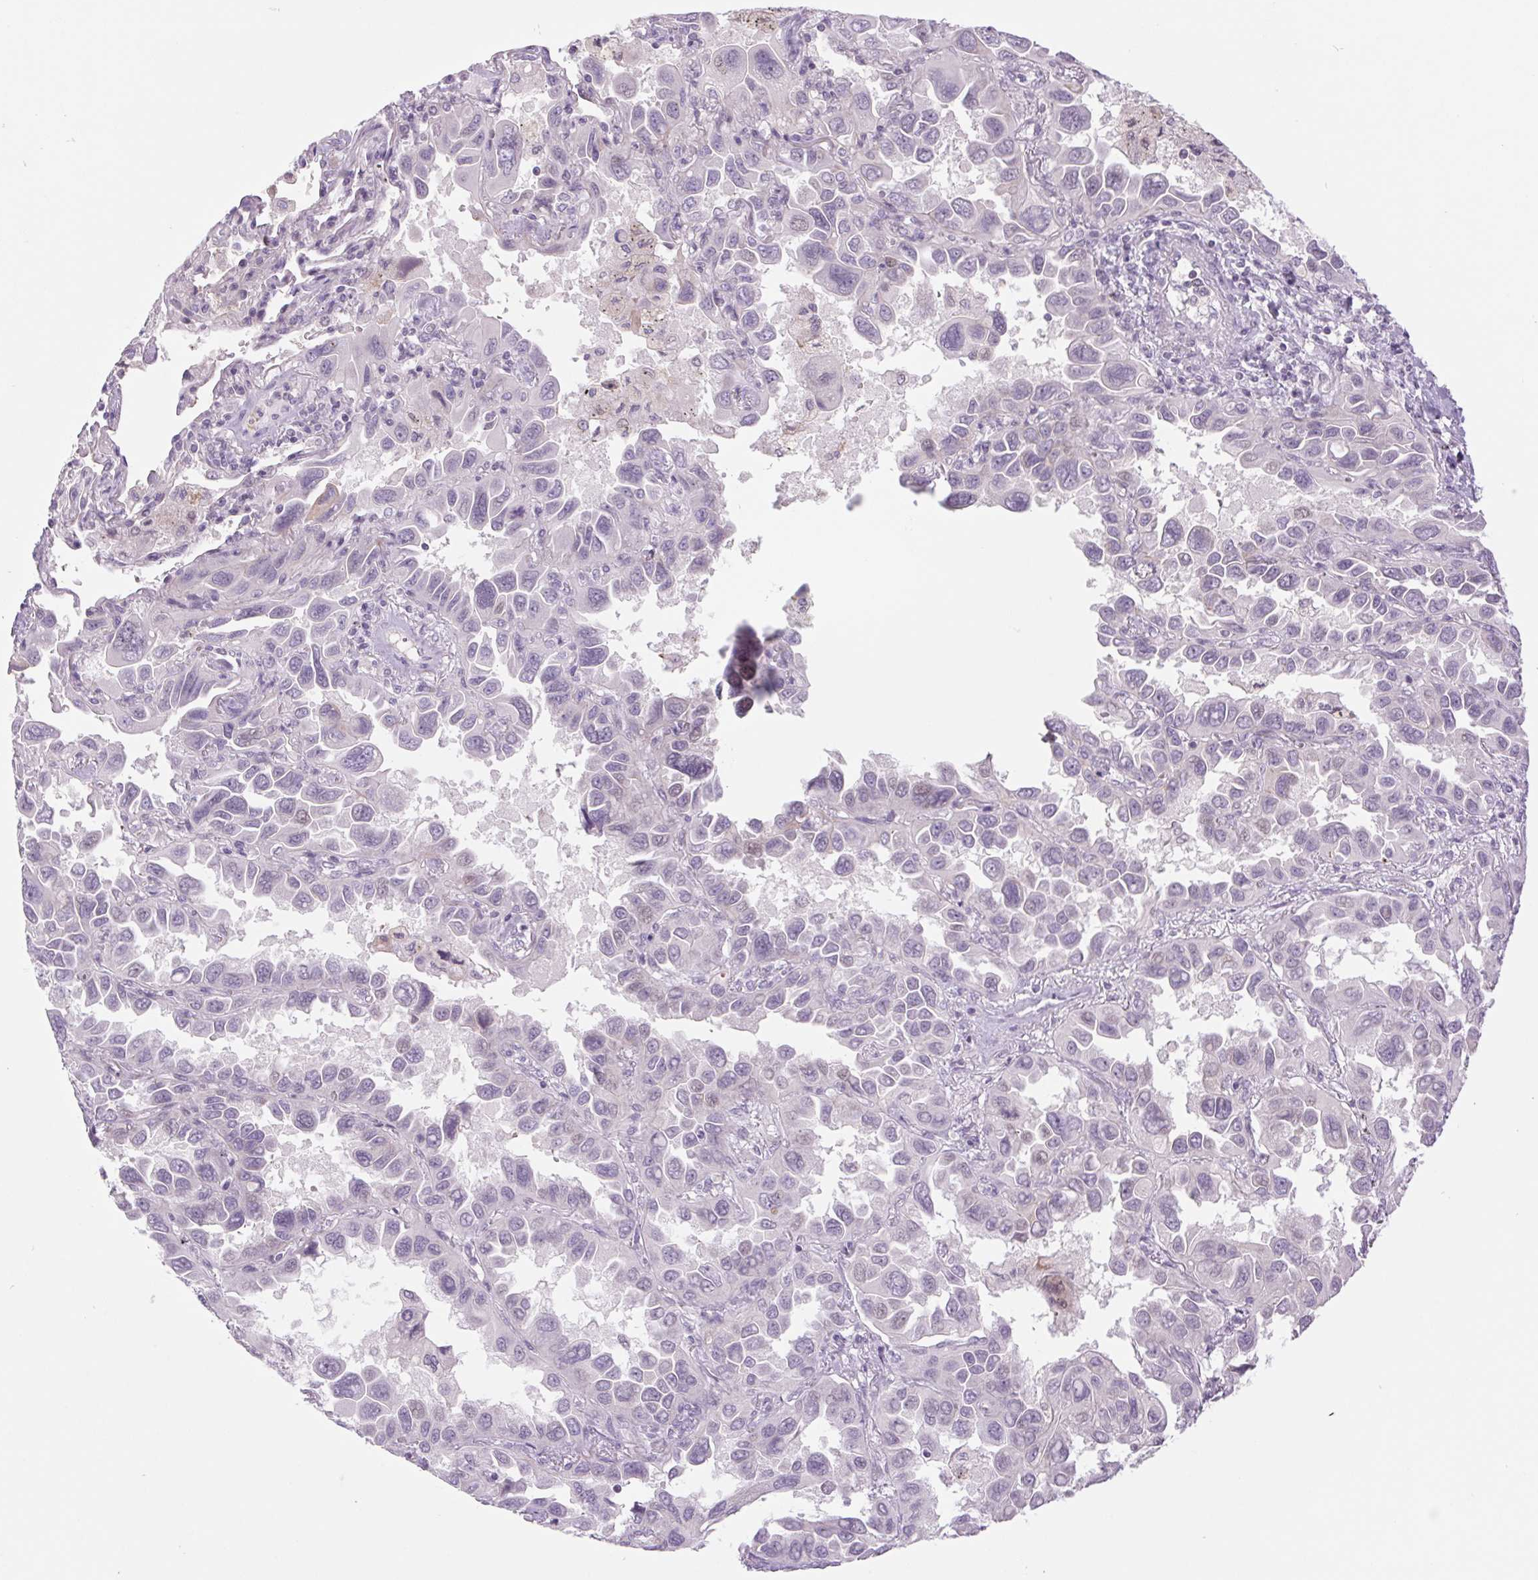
{"staining": {"intensity": "negative", "quantity": "none", "location": "none"}, "tissue": "lung cancer", "cell_type": "Tumor cells", "image_type": "cancer", "snomed": [{"axis": "morphology", "description": "Adenocarcinoma, NOS"}, {"axis": "topography", "description": "Lung"}], "caption": "Immunohistochemical staining of human lung cancer (adenocarcinoma) demonstrates no significant staining in tumor cells.", "gene": "KRT1", "patient": {"sex": "male", "age": 64}}